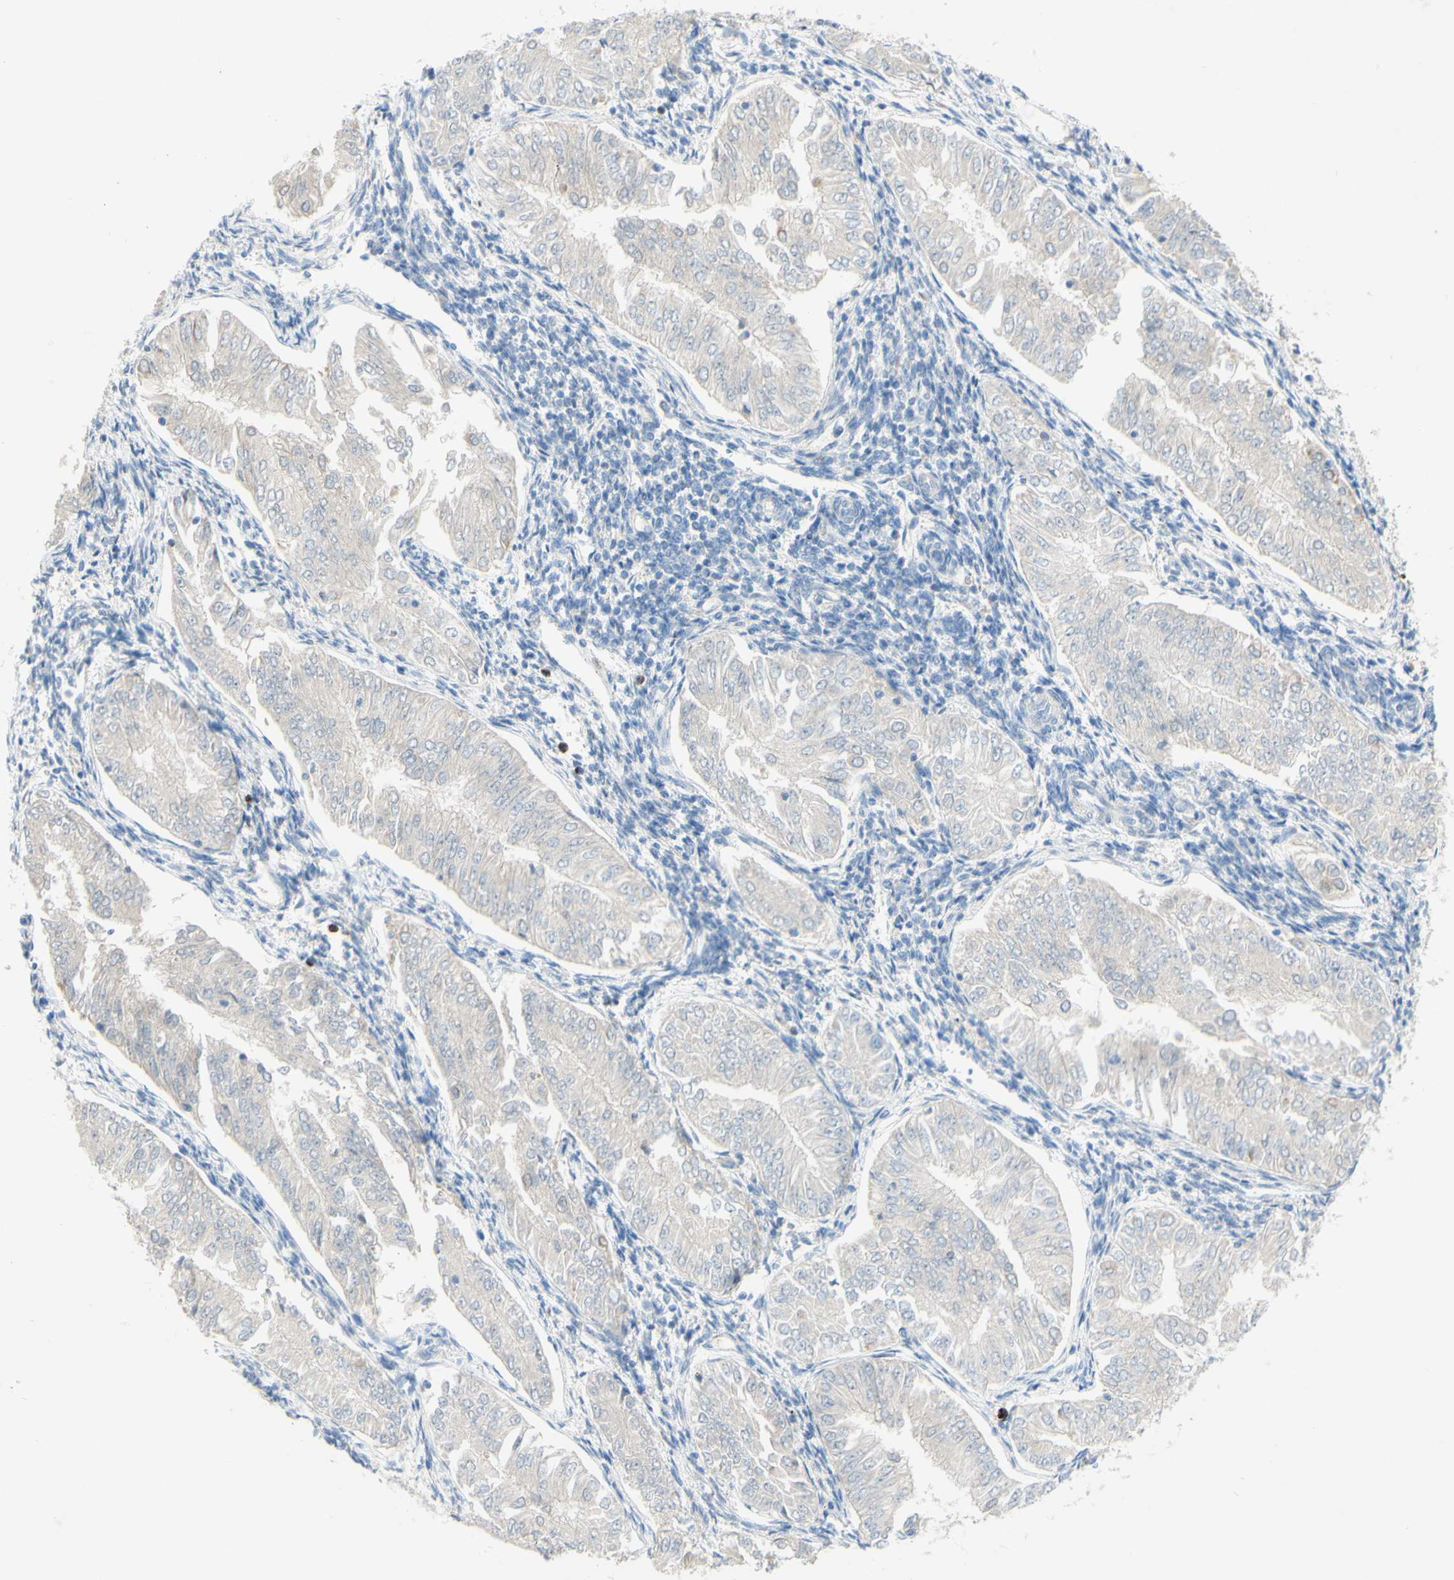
{"staining": {"intensity": "negative", "quantity": "none", "location": "none"}, "tissue": "endometrial cancer", "cell_type": "Tumor cells", "image_type": "cancer", "snomed": [{"axis": "morphology", "description": "Adenocarcinoma, NOS"}, {"axis": "topography", "description": "Endometrium"}], "caption": "Immunohistochemistry histopathology image of neoplastic tissue: endometrial cancer (adenocarcinoma) stained with DAB shows no significant protein expression in tumor cells.", "gene": "ACADL", "patient": {"sex": "female", "age": 53}}